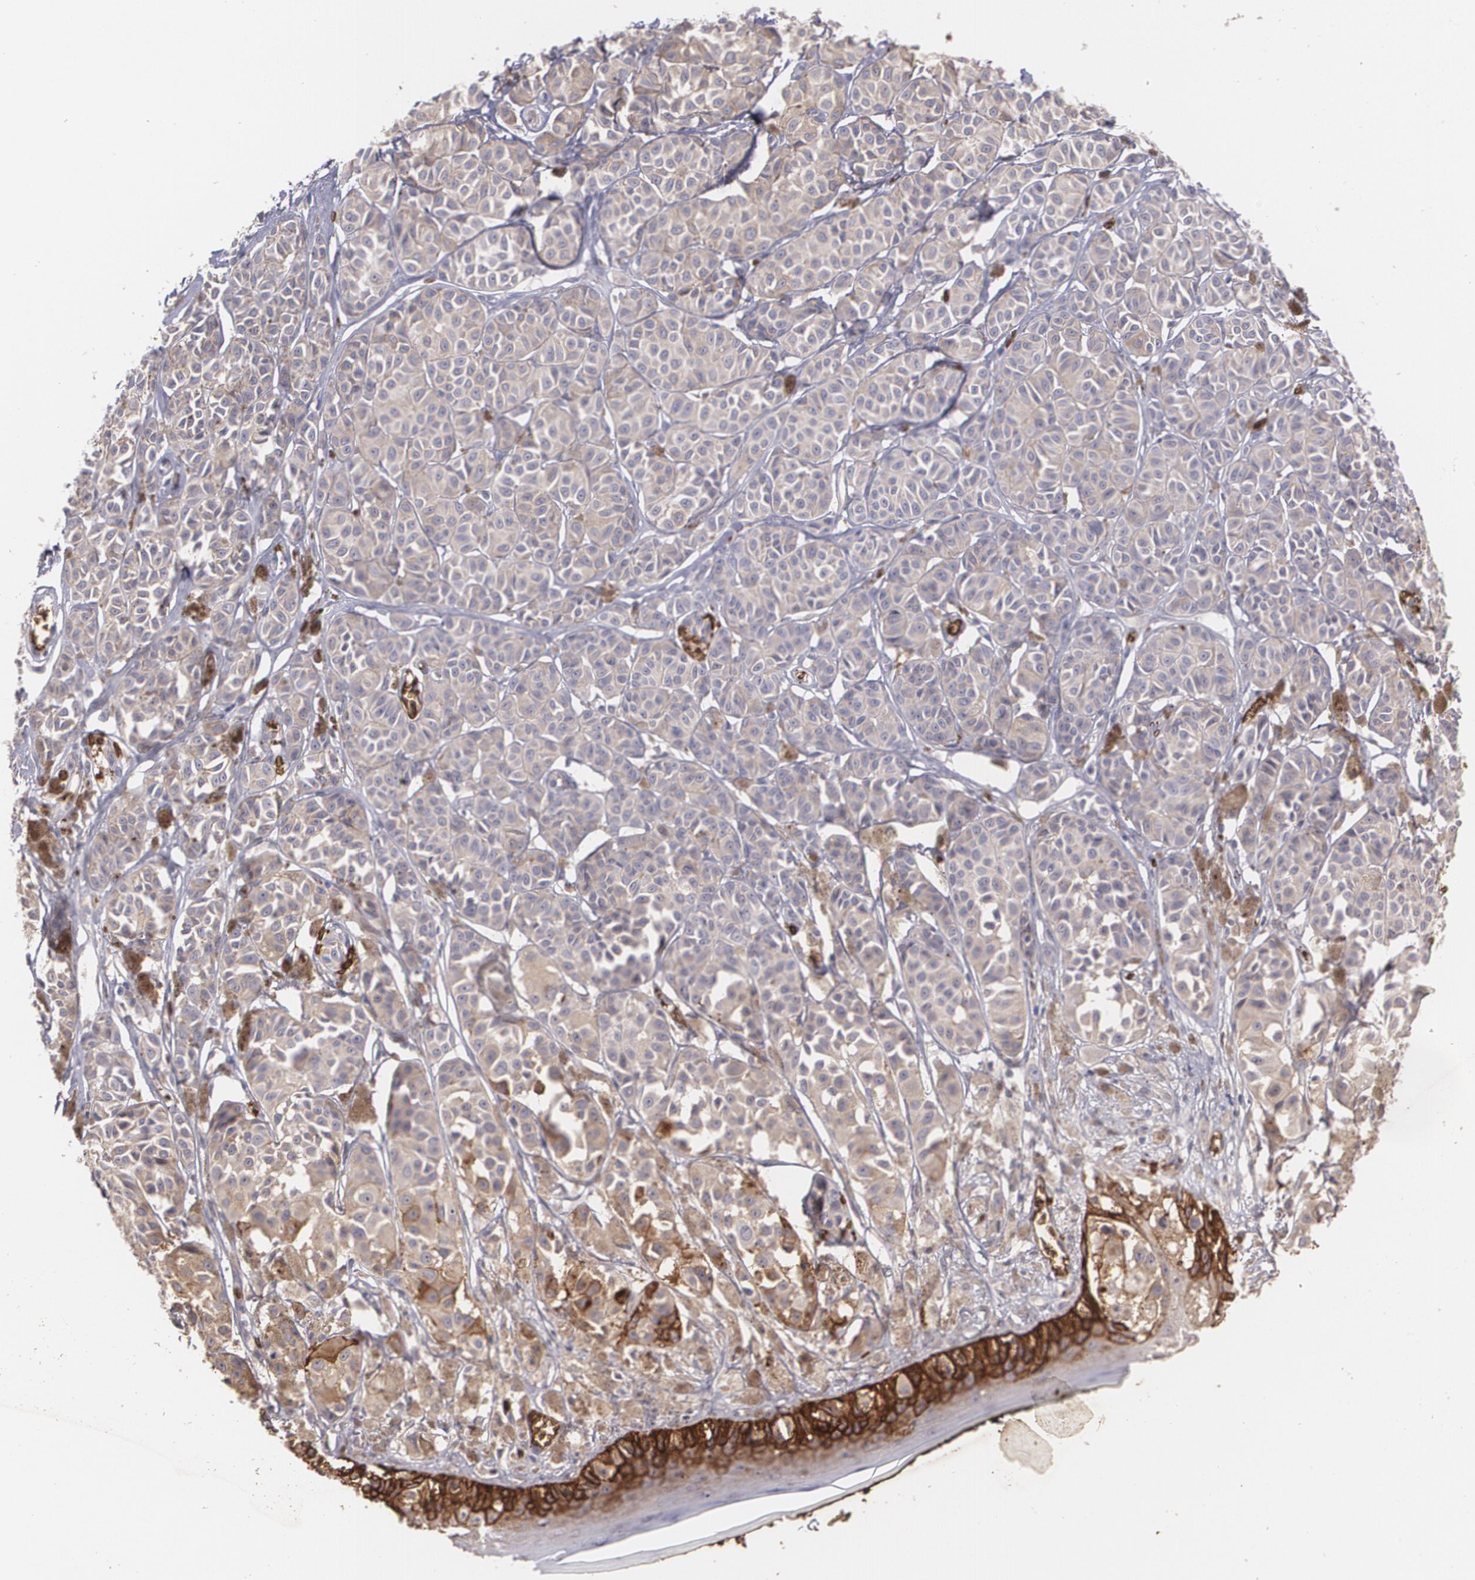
{"staining": {"intensity": "weak", "quantity": ">75%", "location": "cytoplasmic/membranous"}, "tissue": "melanoma", "cell_type": "Tumor cells", "image_type": "cancer", "snomed": [{"axis": "morphology", "description": "Malignant melanoma, NOS"}, {"axis": "topography", "description": "Skin"}], "caption": "Protein expression analysis of melanoma demonstrates weak cytoplasmic/membranous expression in about >75% of tumor cells. (brown staining indicates protein expression, while blue staining denotes nuclei).", "gene": "SLC2A1", "patient": {"sex": "female", "age": 77}}